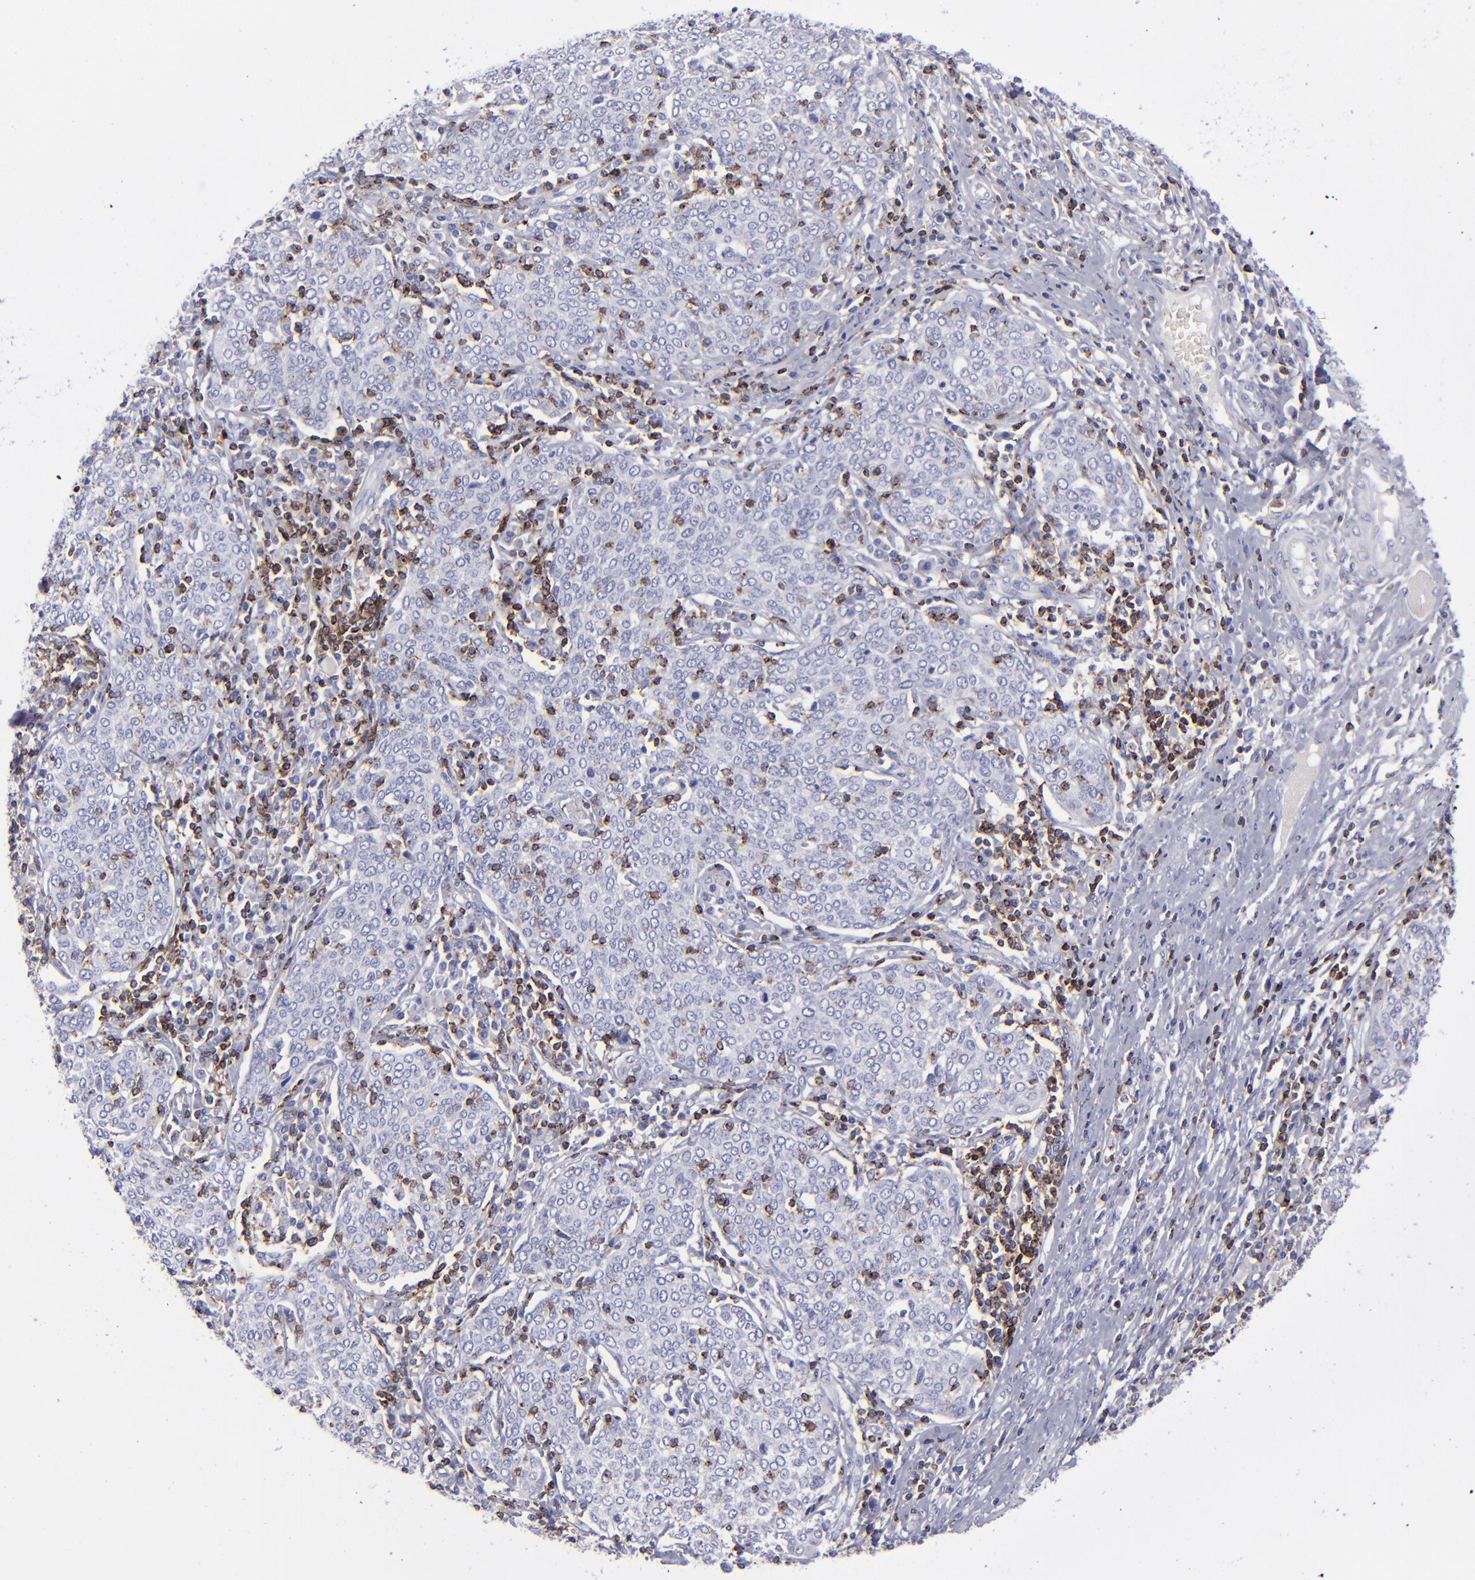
{"staining": {"intensity": "negative", "quantity": "none", "location": "none"}, "tissue": "cervical cancer", "cell_type": "Tumor cells", "image_type": "cancer", "snomed": [{"axis": "morphology", "description": "Squamous cell carcinoma, NOS"}, {"axis": "topography", "description": "Cervix"}], "caption": "The immunohistochemistry (IHC) image has no significant positivity in tumor cells of cervical cancer (squamous cell carcinoma) tissue. (DAB (3,3'-diaminobenzidine) immunohistochemistry visualized using brightfield microscopy, high magnification).", "gene": "CD2", "patient": {"sex": "female", "age": 40}}